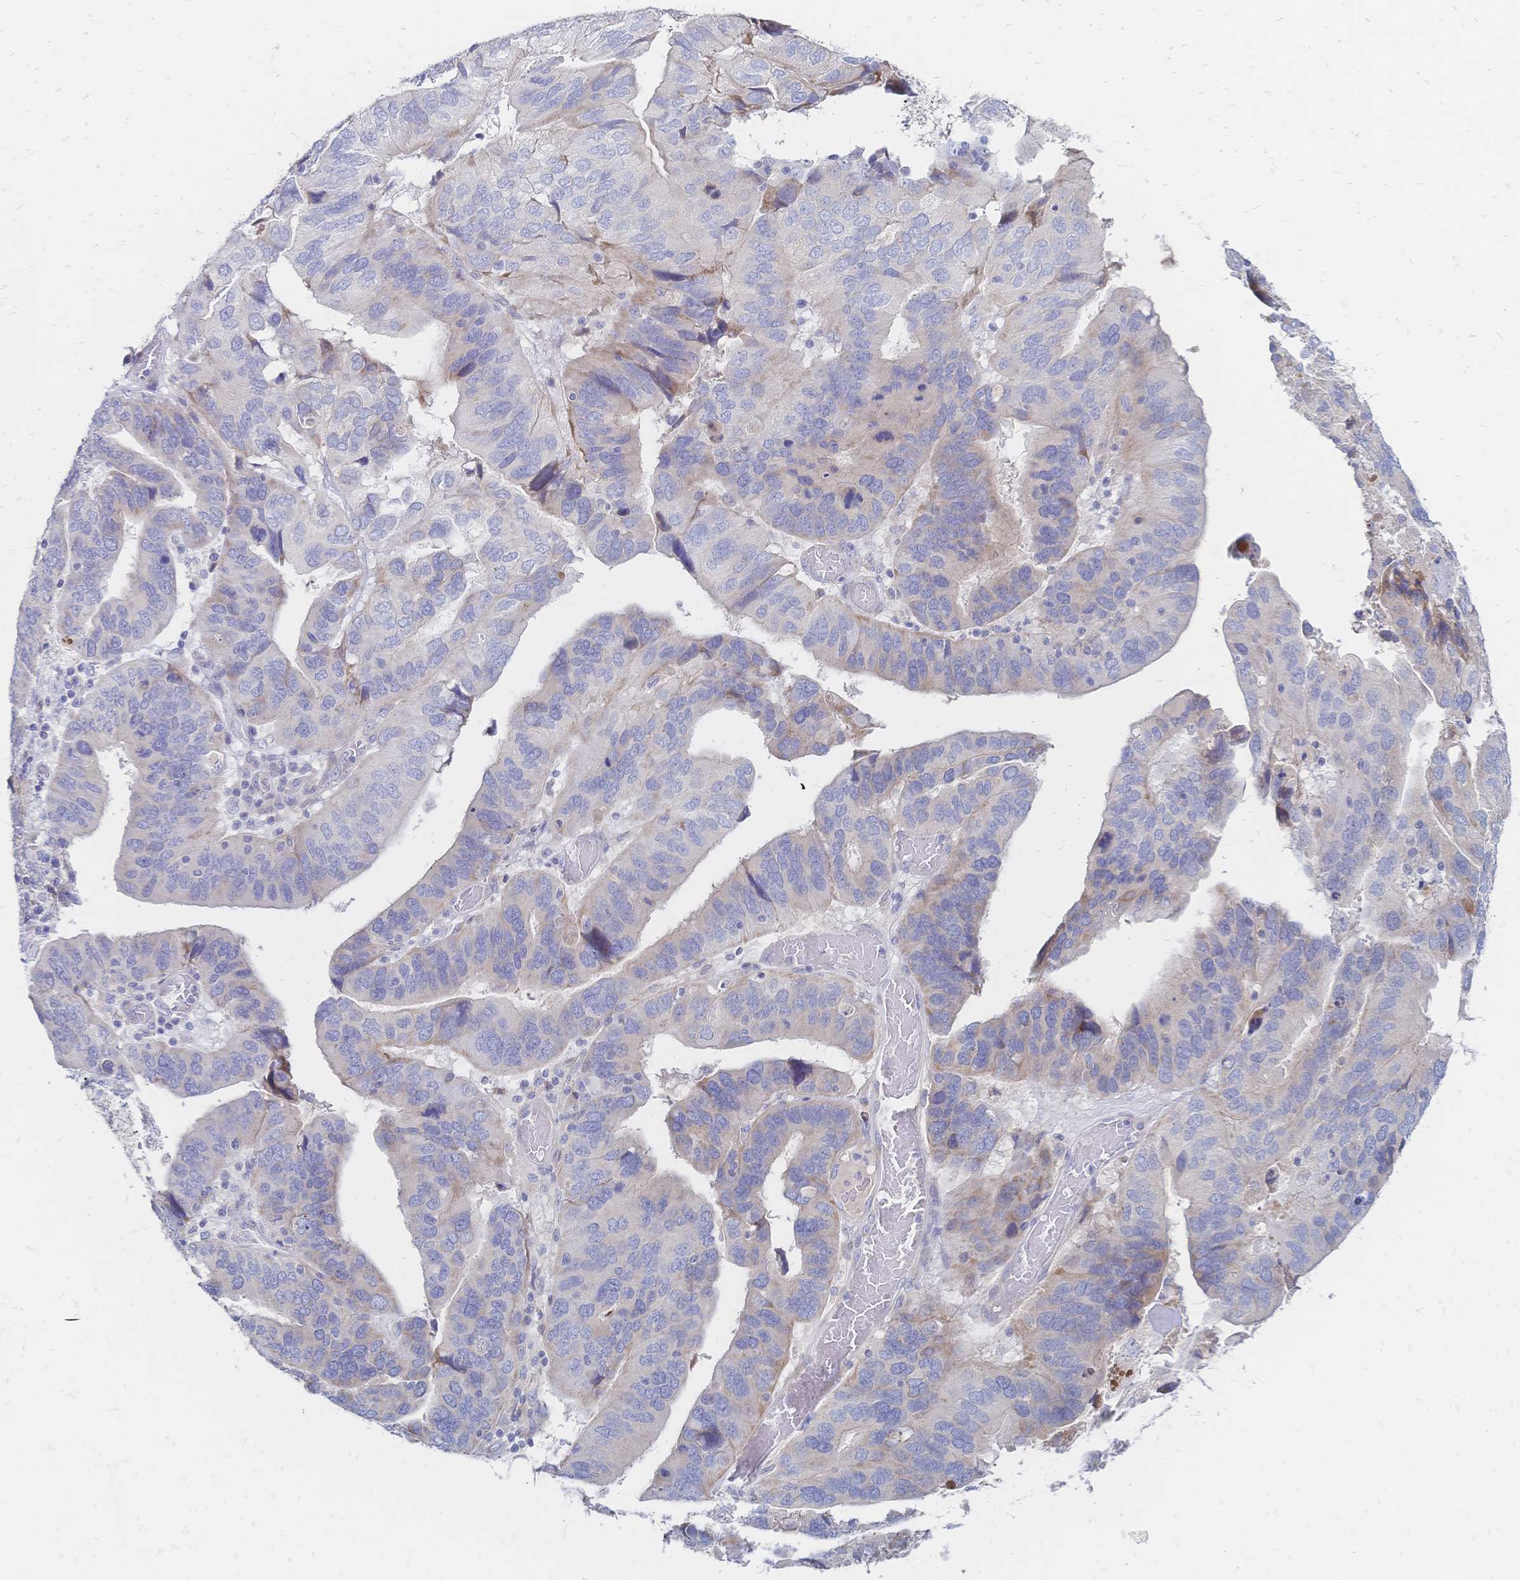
{"staining": {"intensity": "weak", "quantity": "<25%", "location": "cytoplasmic/membranous"}, "tissue": "ovarian cancer", "cell_type": "Tumor cells", "image_type": "cancer", "snomed": [{"axis": "morphology", "description": "Cystadenocarcinoma, serous, NOS"}, {"axis": "topography", "description": "Ovary"}], "caption": "Immunohistochemistry (IHC) of ovarian cancer (serous cystadenocarcinoma) demonstrates no expression in tumor cells. (Brightfield microscopy of DAB immunohistochemistry at high magnification).", "gene": "VWC2L", "patient": {"sex": "female", "age": 79}}